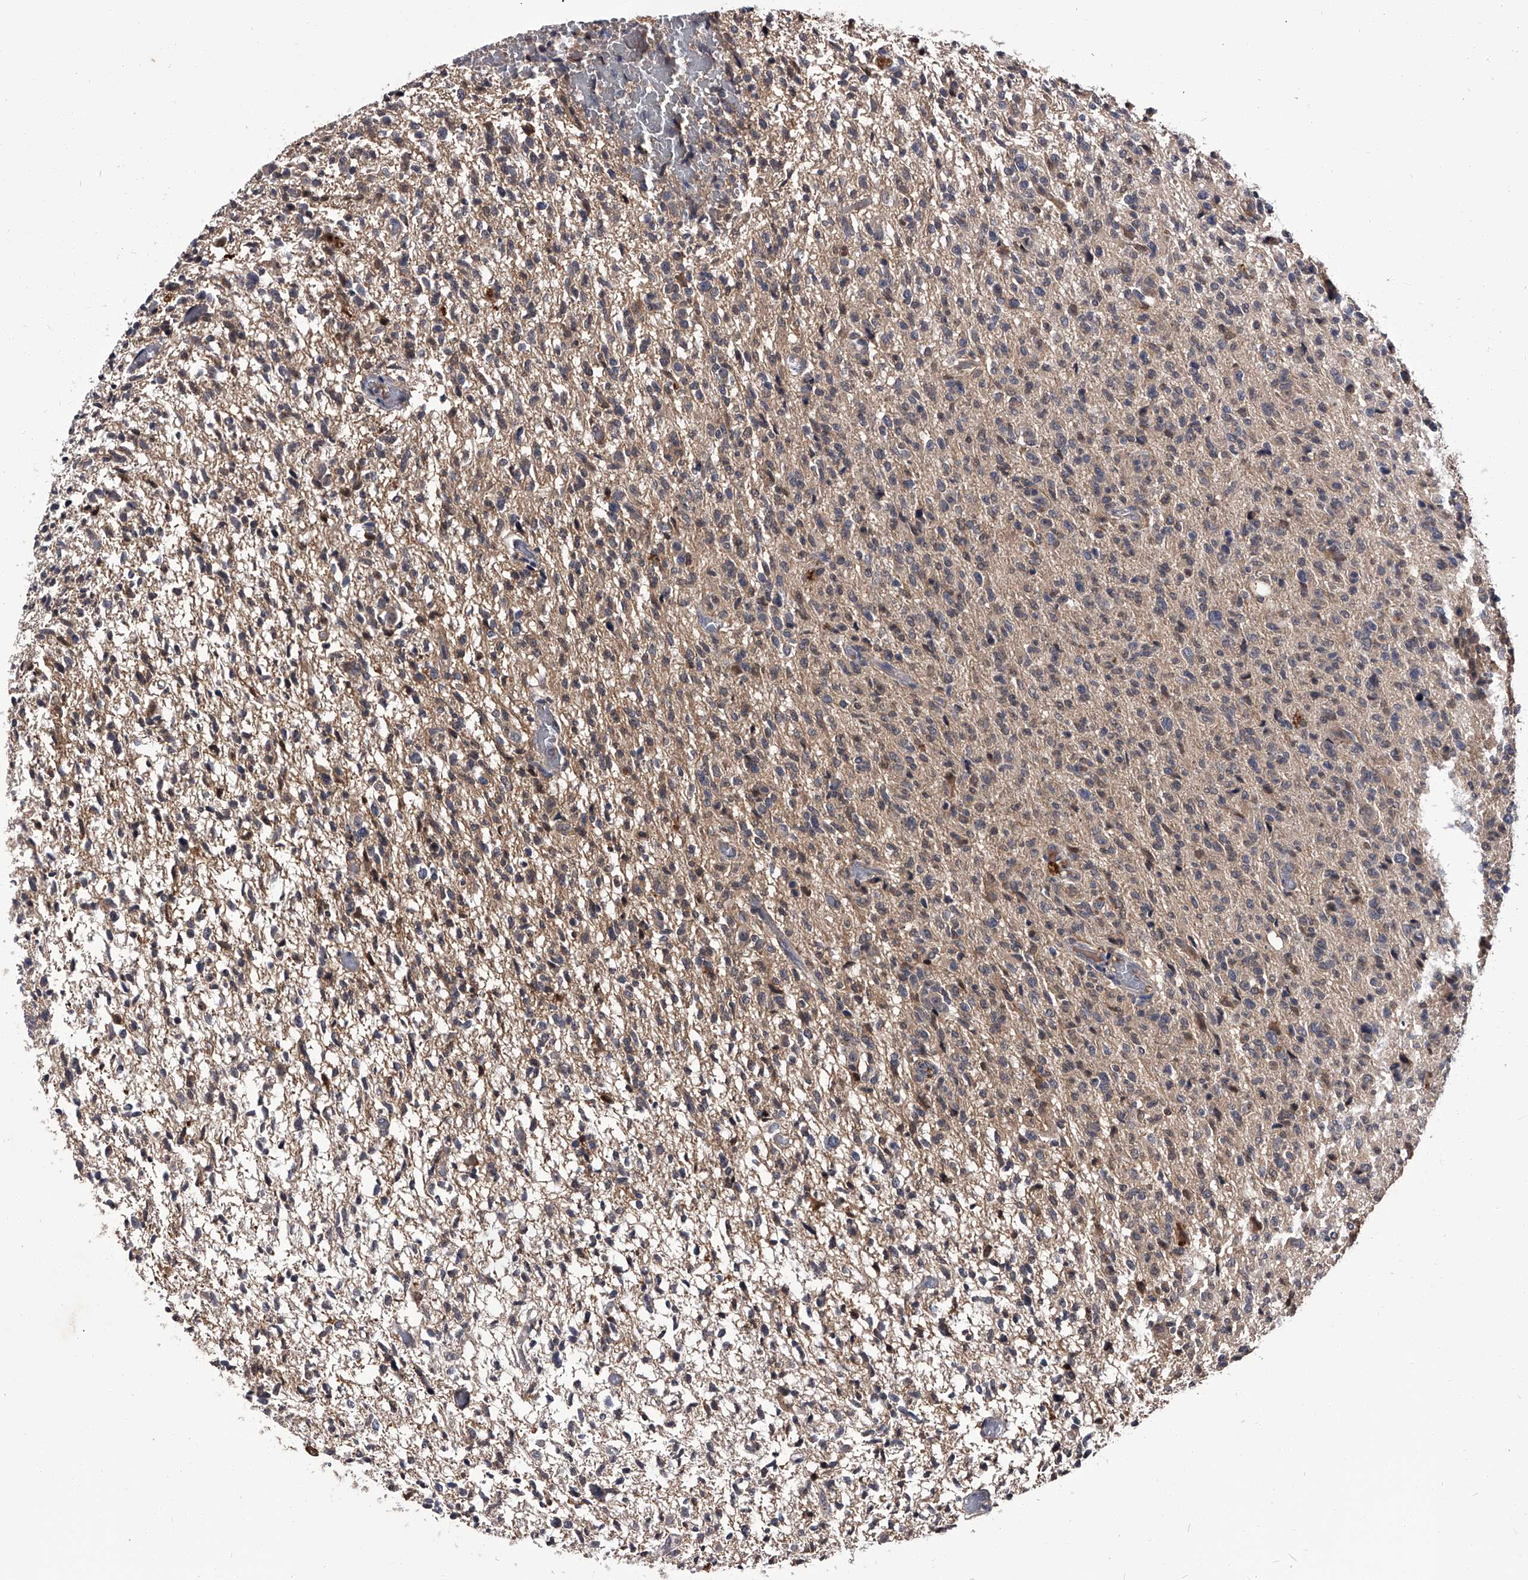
{"staining": {"intensity": "weak", "quantity": ">75%", "location": "cytoplasmic/membranous"}, "tissue": "glioma", "cell_type": "Tumor cells", "image_type": "cancer", "snomed": [{"axis": "morphology", "description": "Glioma, malignant, High grade"}, {"axis": "topography", "description": "Brain"}], "caption": "Tumor cells demonstrate low levels of weak cytoplasmic/membranous expression in about >75% of cells in glioma. (DAB (3,3'-diaminobenzidine) = brown stain, brightfield microscopy at high magnification).", "gene": "SLC18B1", "patient": {"sex": "female", "age": 57}}